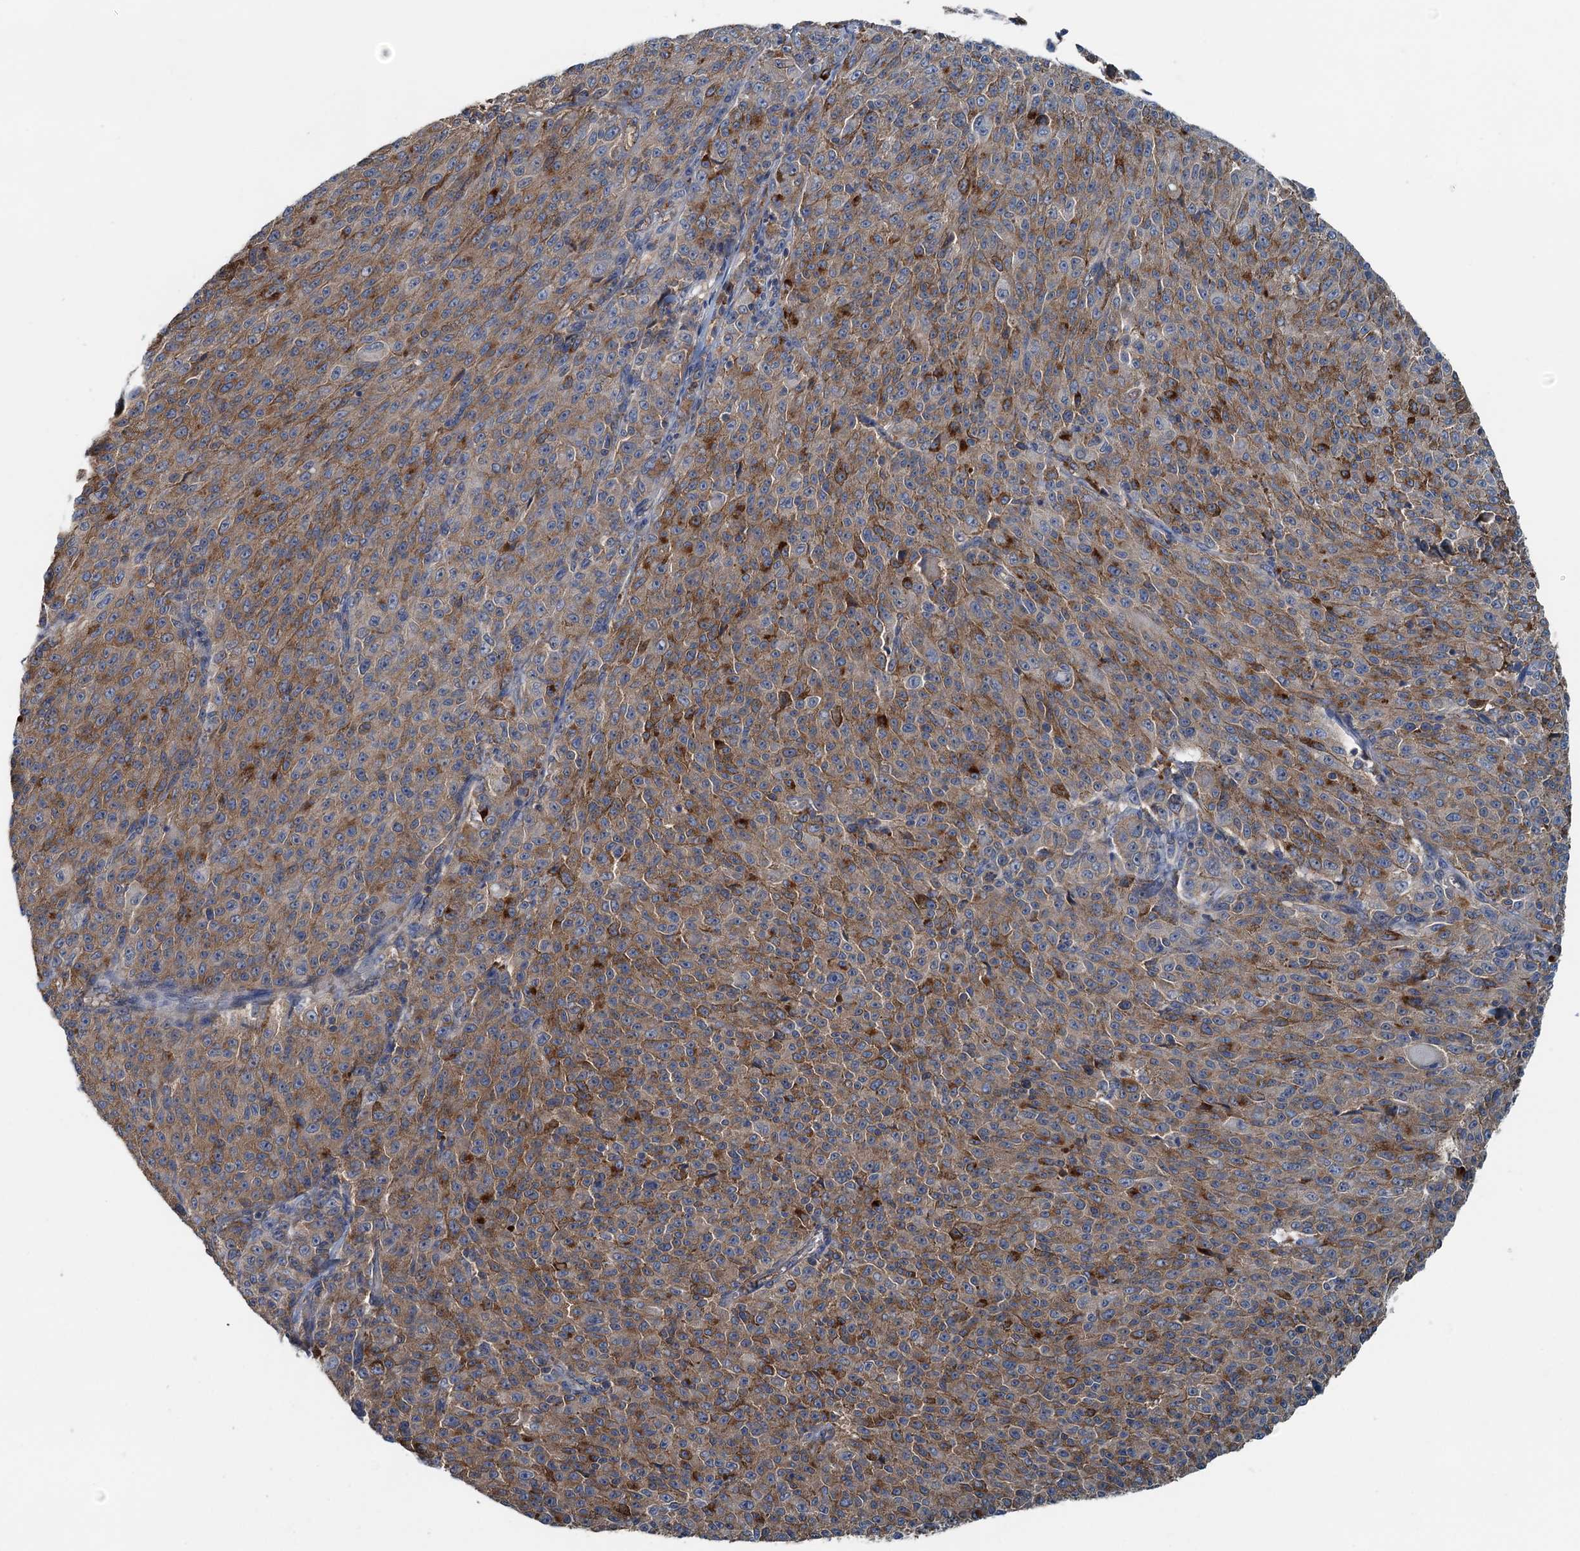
{"staining": {"intensity": "weak", "quantity": ">75%", "location": "cytoplasmic/membranous"}, "tissue": "melanoma", "cell_type": "Tumor cells", "image_type": "cancer", "snomed": [{"axis": "morphology", "description": "Malignant melanoma, NOS"}, {"axis": "topography", "description": "Skin"}], "caption": "Brown immunohistochemical staining in human melanoma shows weak cytoplasmic/membranous positivity in about >75% of tumor cells. Using DAB (brown) and hematoxylin (blue) stains, captured at high magnification using brightfield microscopy.", "gene": "LSM14B", "patient": {"sex": "female", "age": 52}}